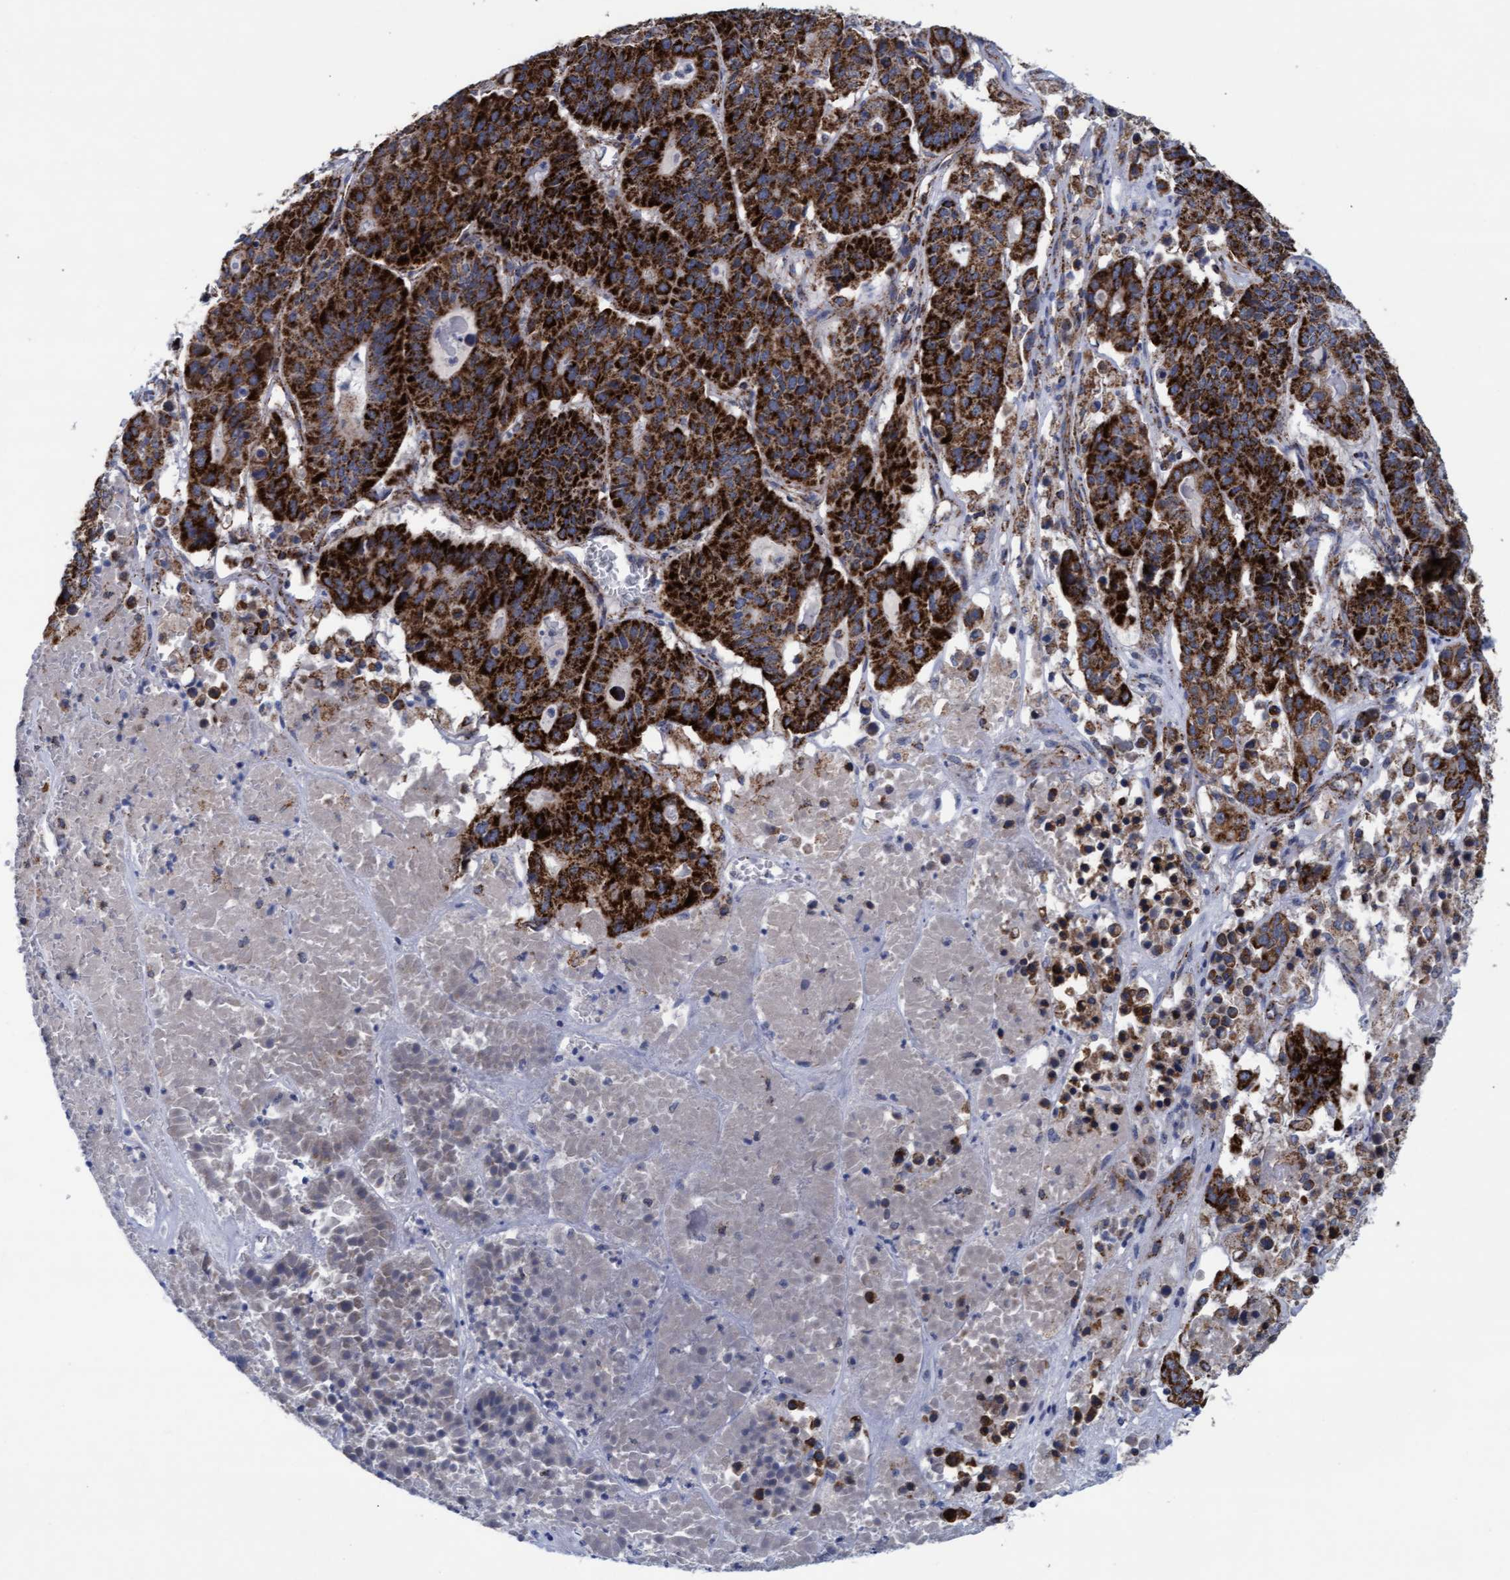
{"staining": {"intensity": "strong", "quantity": ">75%", "location": "cytoplasmic/membranous"}, "tissue": "pancreatic cancer", "cell_type": "Tumor cells", "image_type": "cancer", "snomed": [{"axis": "morphology", "description": "Adenocarcinoma, NOS"}, {"axis": "topography", "description": "Pancreas"}], "caption": "Pancreatic adenocarcinoma stained with a protein marker shows strong staining in tumor cells.", "gene": "MRPL38", "patient": {"sex": "male", "age": 50}}